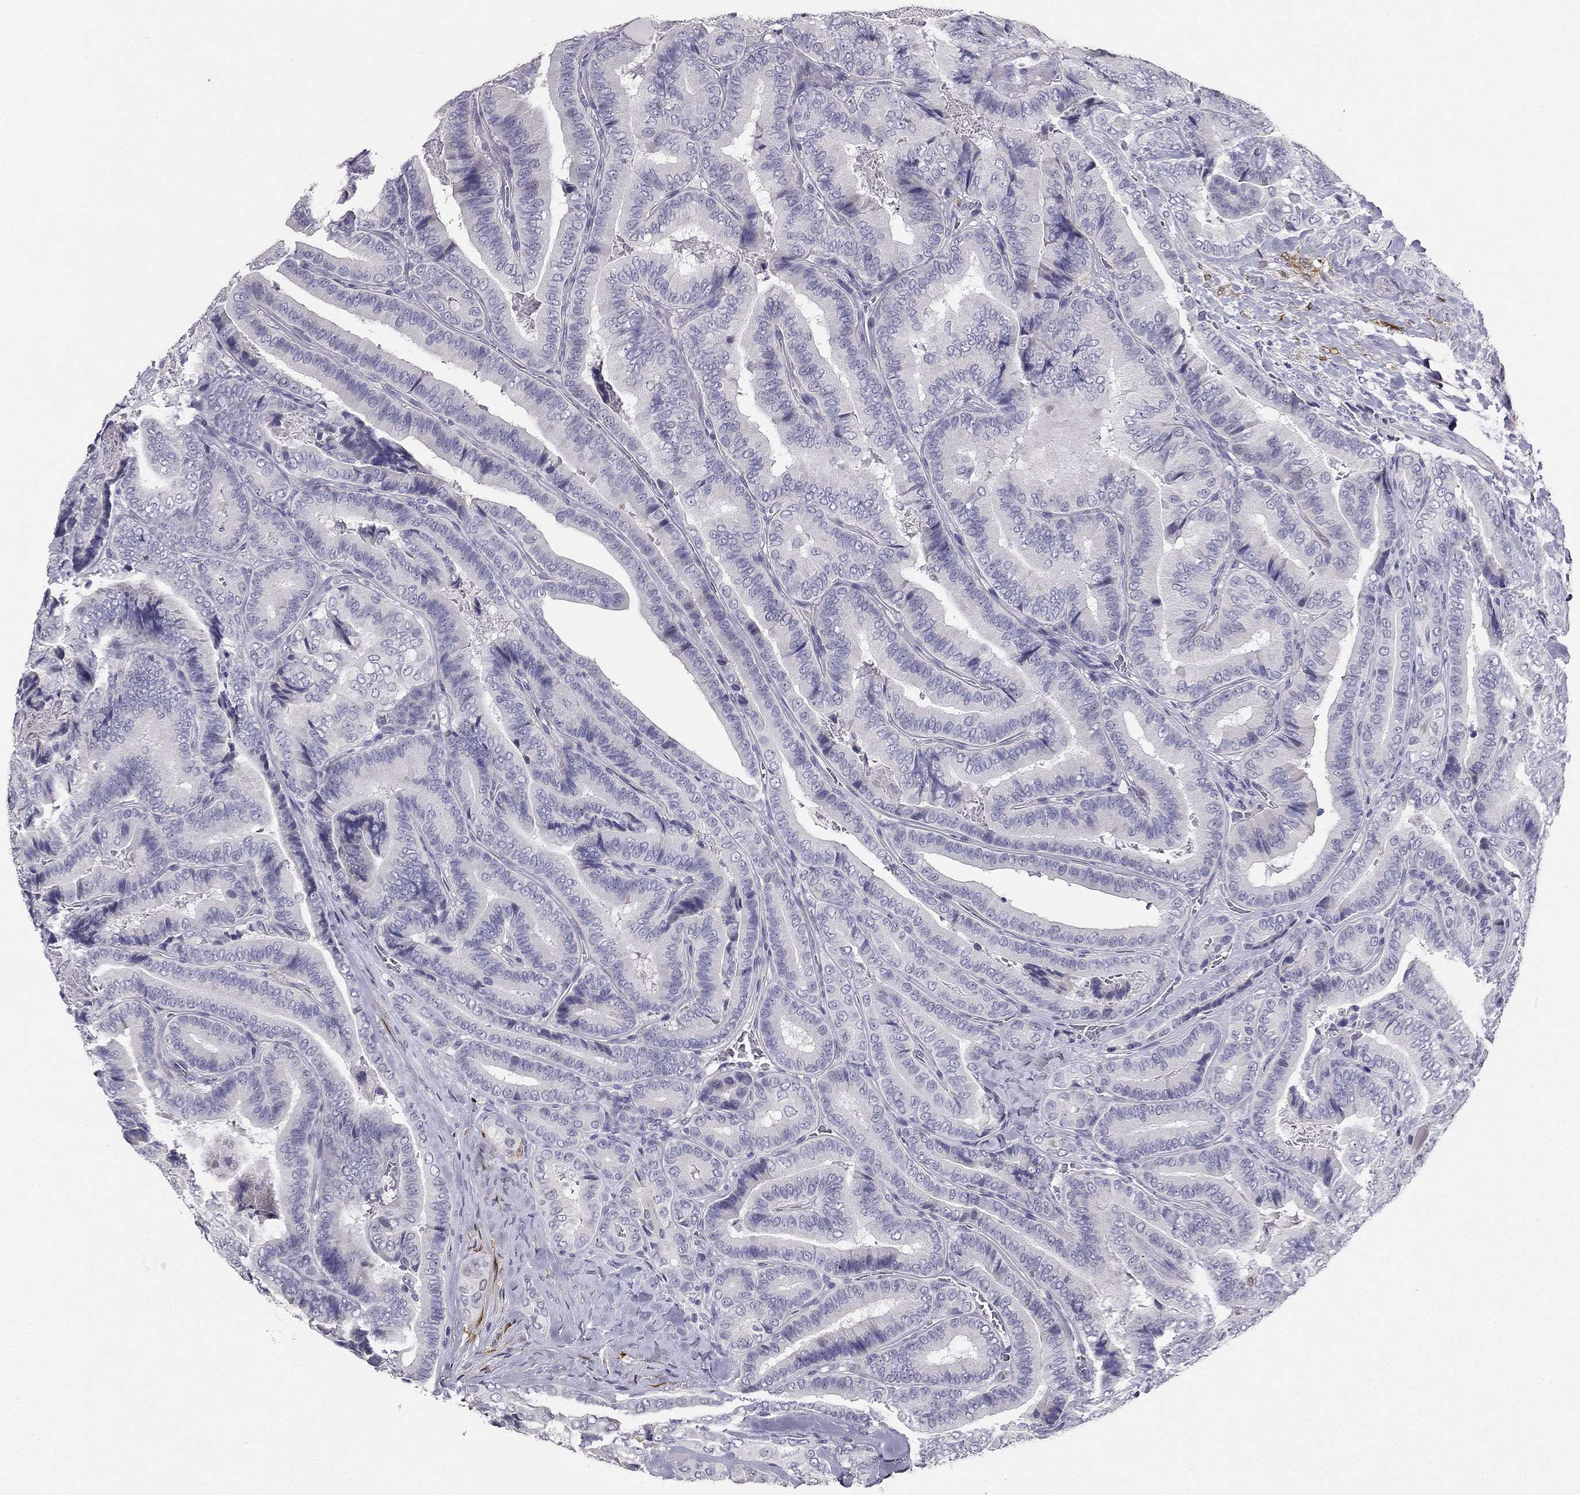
{"staining": {"intensity": "negative", "quantity": "none", "location": "none"}, "tissue": "thyroid cancer", "cell_type": "Tumor cells", "image_type": "cancer", "snomed": [{"axis": "morphology", "description": "Papillary adenocarcinoma, NOS"}, {"axis": "topography", "description": "Thyroid gland"}], "caption": "Immunohistochemical staining of thyroid cancer (papillary adenocarcinoma) shows no significant staining in tumor cells.", "gene": "CALB2", "patient": {"sex": "male", "age": 61}}